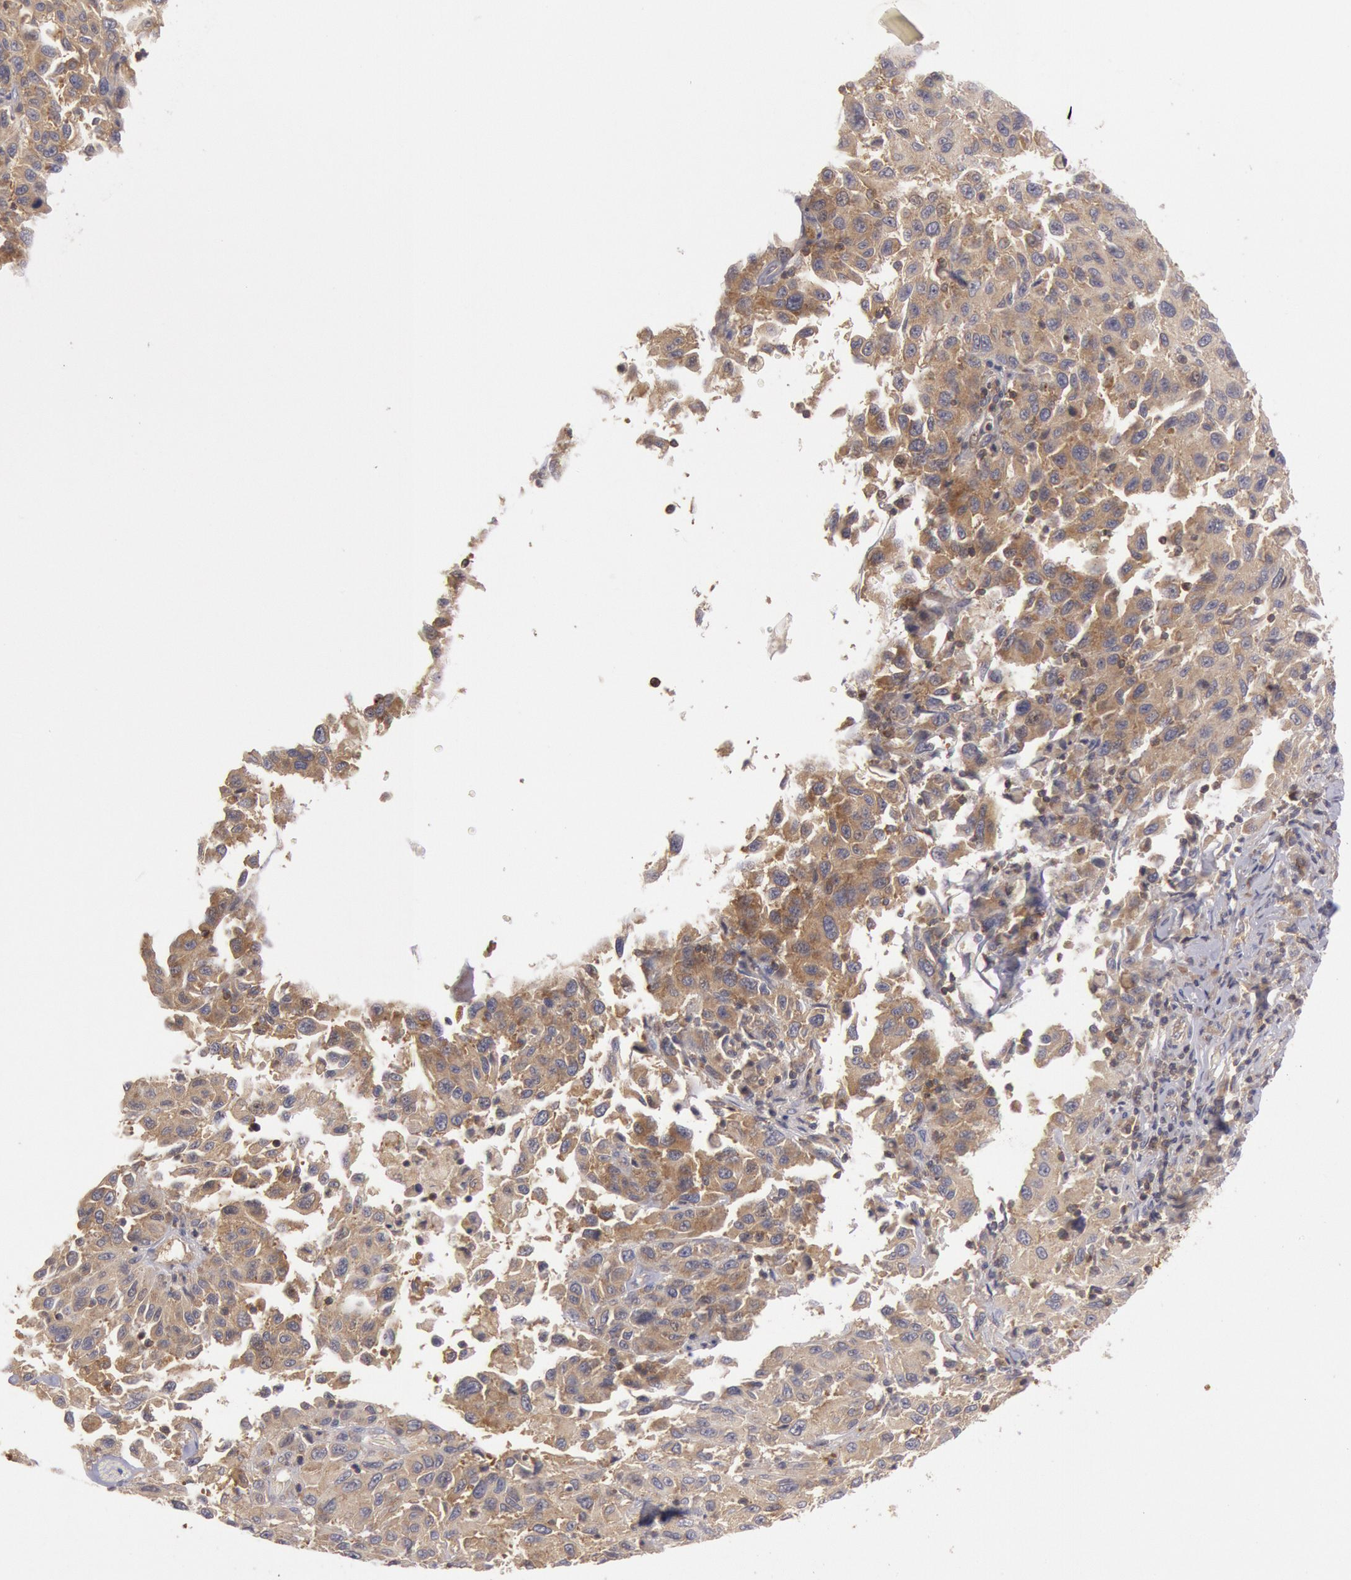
{"staining": {"intensity": "weak", "quantity": ">75%", "location": "cytoplasmic/membranous"}, "tissue": "melanoma", "cell_type": "Tumor cells", "image_type": "cancer", "snomed": [{"axis": "morphology", "description": "Malignant melanoma, NOS"}, {"axis": "topography", "description": "Skin"}], "caption": "Malignant melanoma tissue displays weak cytoplasmic/membranous expression in about >75% of tumor cells, visualized by immunohistochemistry. (DAB IHC with brightfield microscopy, high magnification).", "gene": "PIK3R1", "patient": {"sex": "female", "age": 77}}